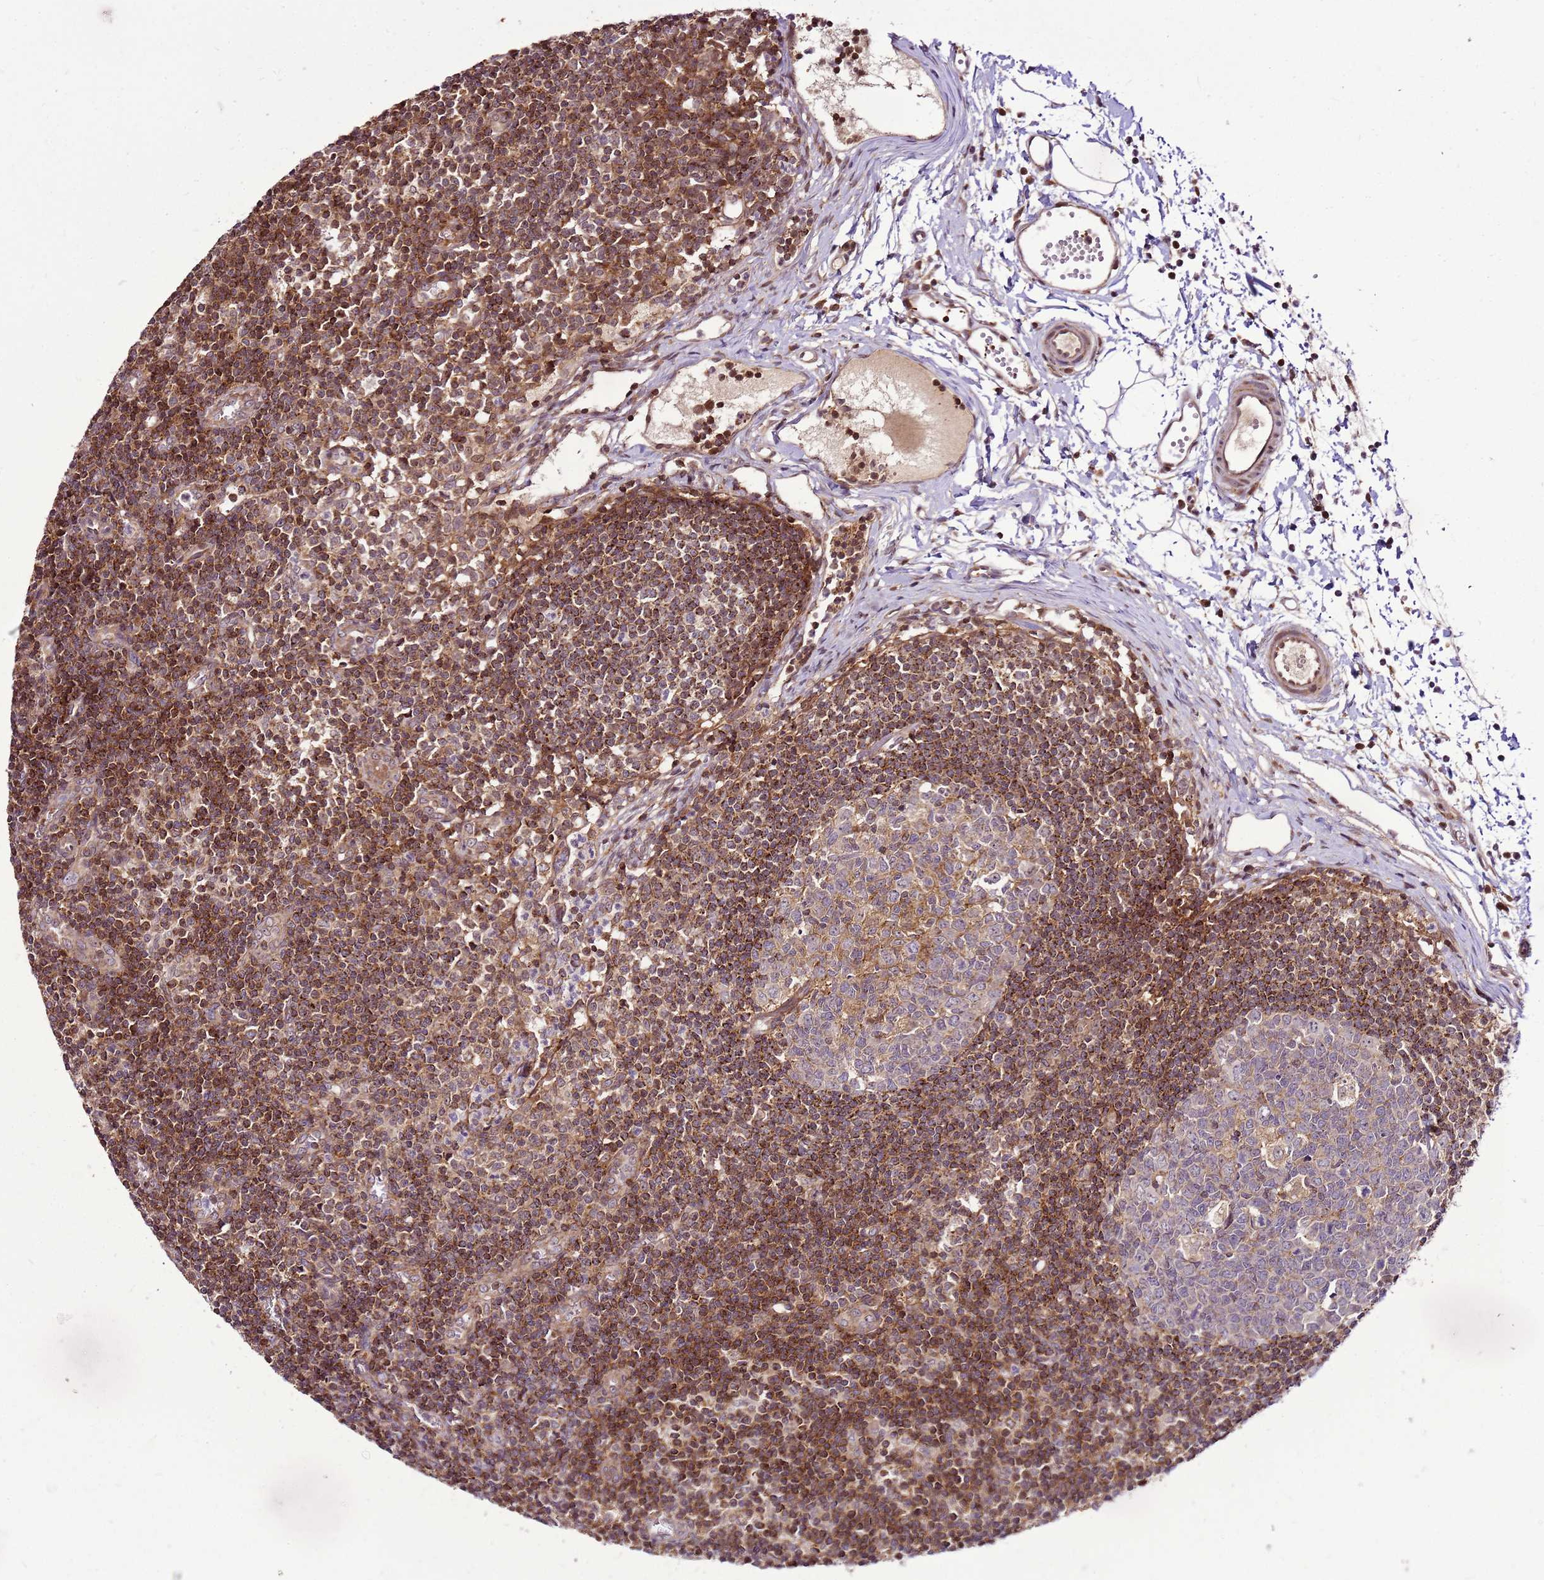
{"staining": {"intensity": "moderate", "quantity": ">75%", "location": "cytoplasmic/membranous"}, "tissue": "lymph node", "cell_type": "Germinal center cells", "image_type": "normal", "snomed": [{"axis": "morphology", "description": "Normal tissue, NOS"}, {"axis": "topography", "description": "Lymph node"}], "caption": "Immunohistochemistry histopathology image of normal lymph node stained for a protein (brown), which exhibits medium levels of moderate cytoplasmic/membranous positivity in about >75% of germinal center cells.", "gene": "RASA3", "patient": {"sex": "female", "age": 37}}